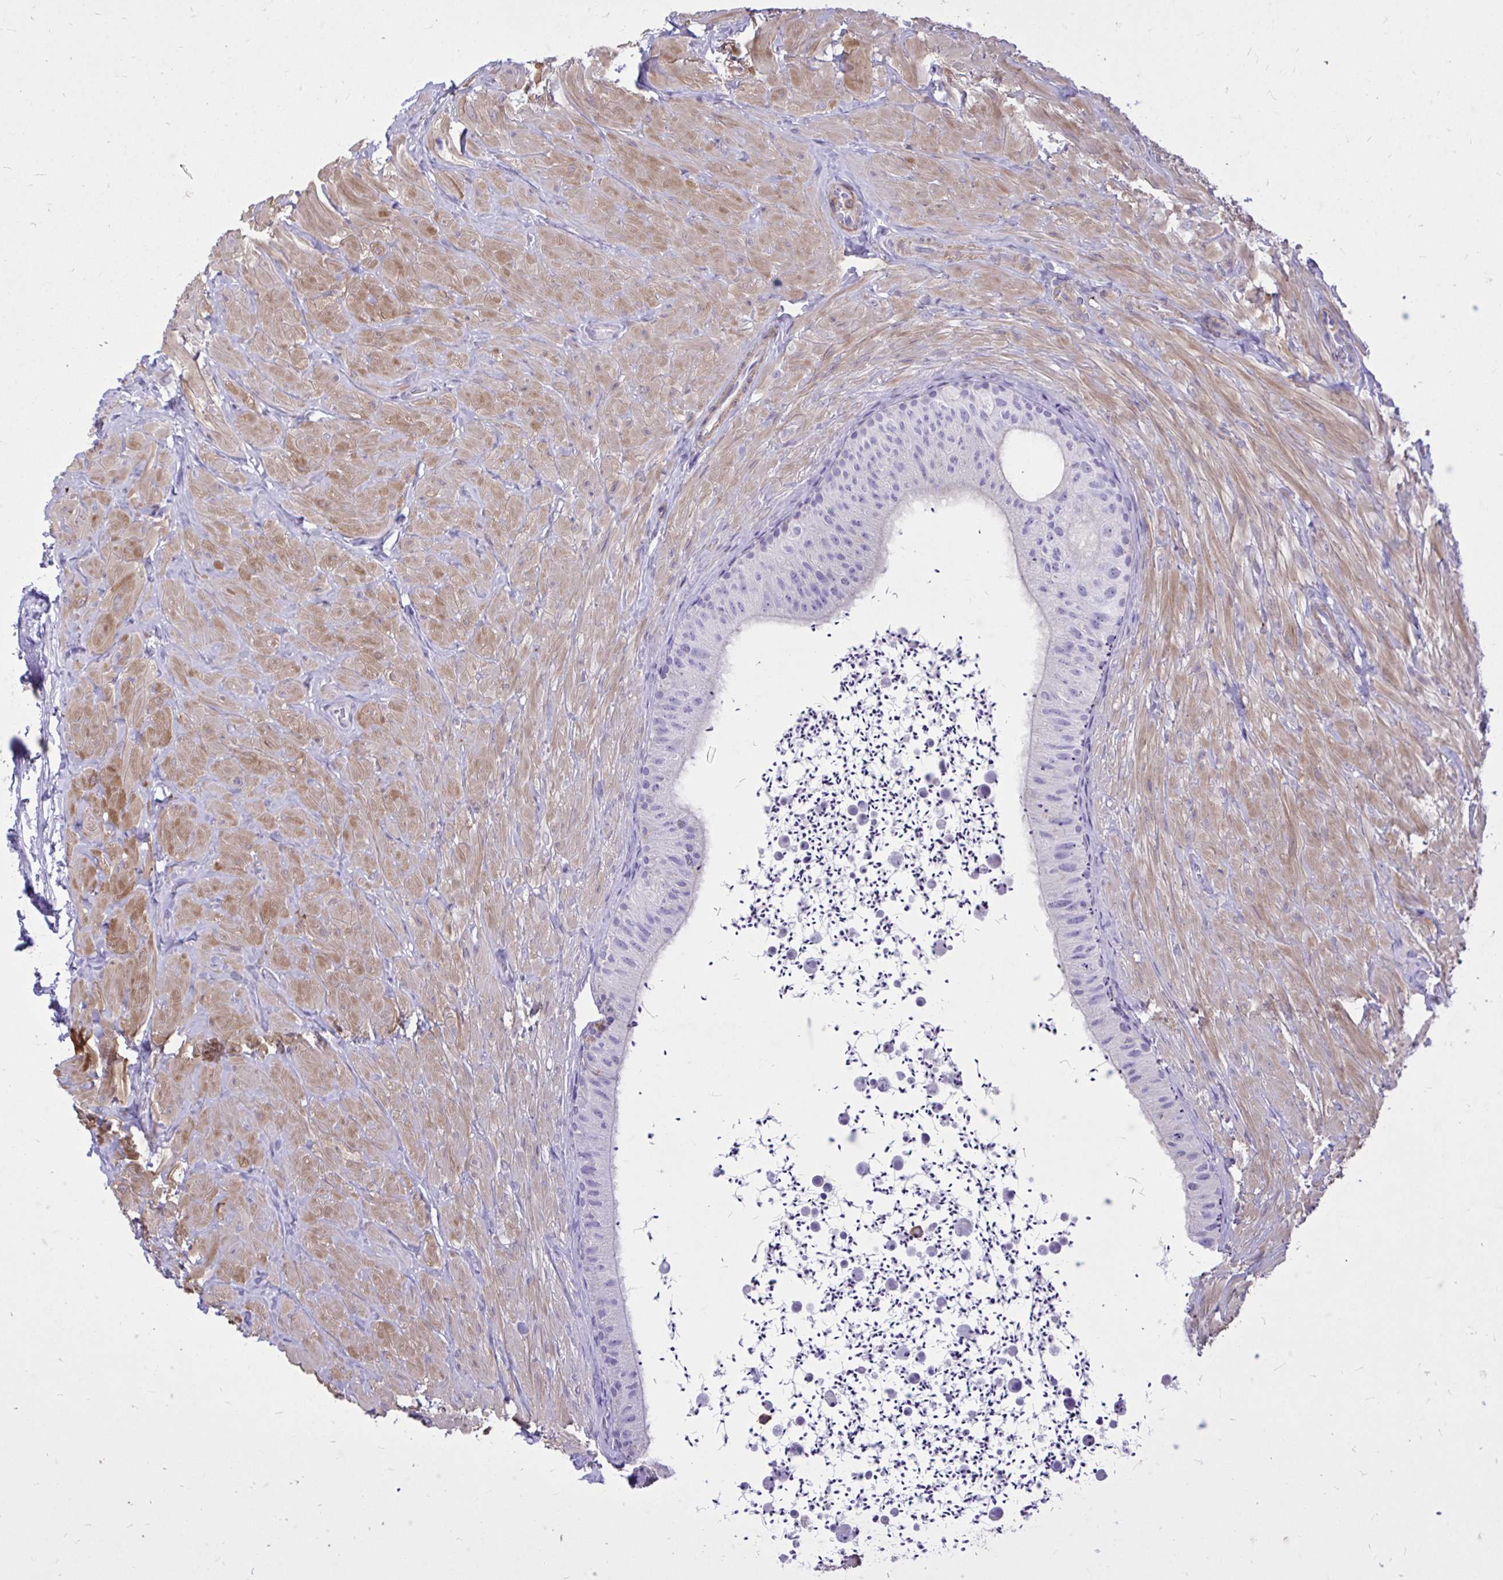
{"staining": {"intensity": "negative", "quantity": "none", "location": "none"}, "tissue": "epididymis", "cell_type": "Glandular cells", "image_type": "normal", "snomed": [{"axis": "morphology", "description": "Normal tissue, NOS"}, {"axis": "topography", "description": "Epididymis"}, {"axis": "topography", "description": "Peripheral nerve tissue"}], "caption": "The histopathology image reveals no staining of glandular cells in unremarkable epididymis.", "gene": "TLR7", "patient": {"sex": "male", "age": 32}}